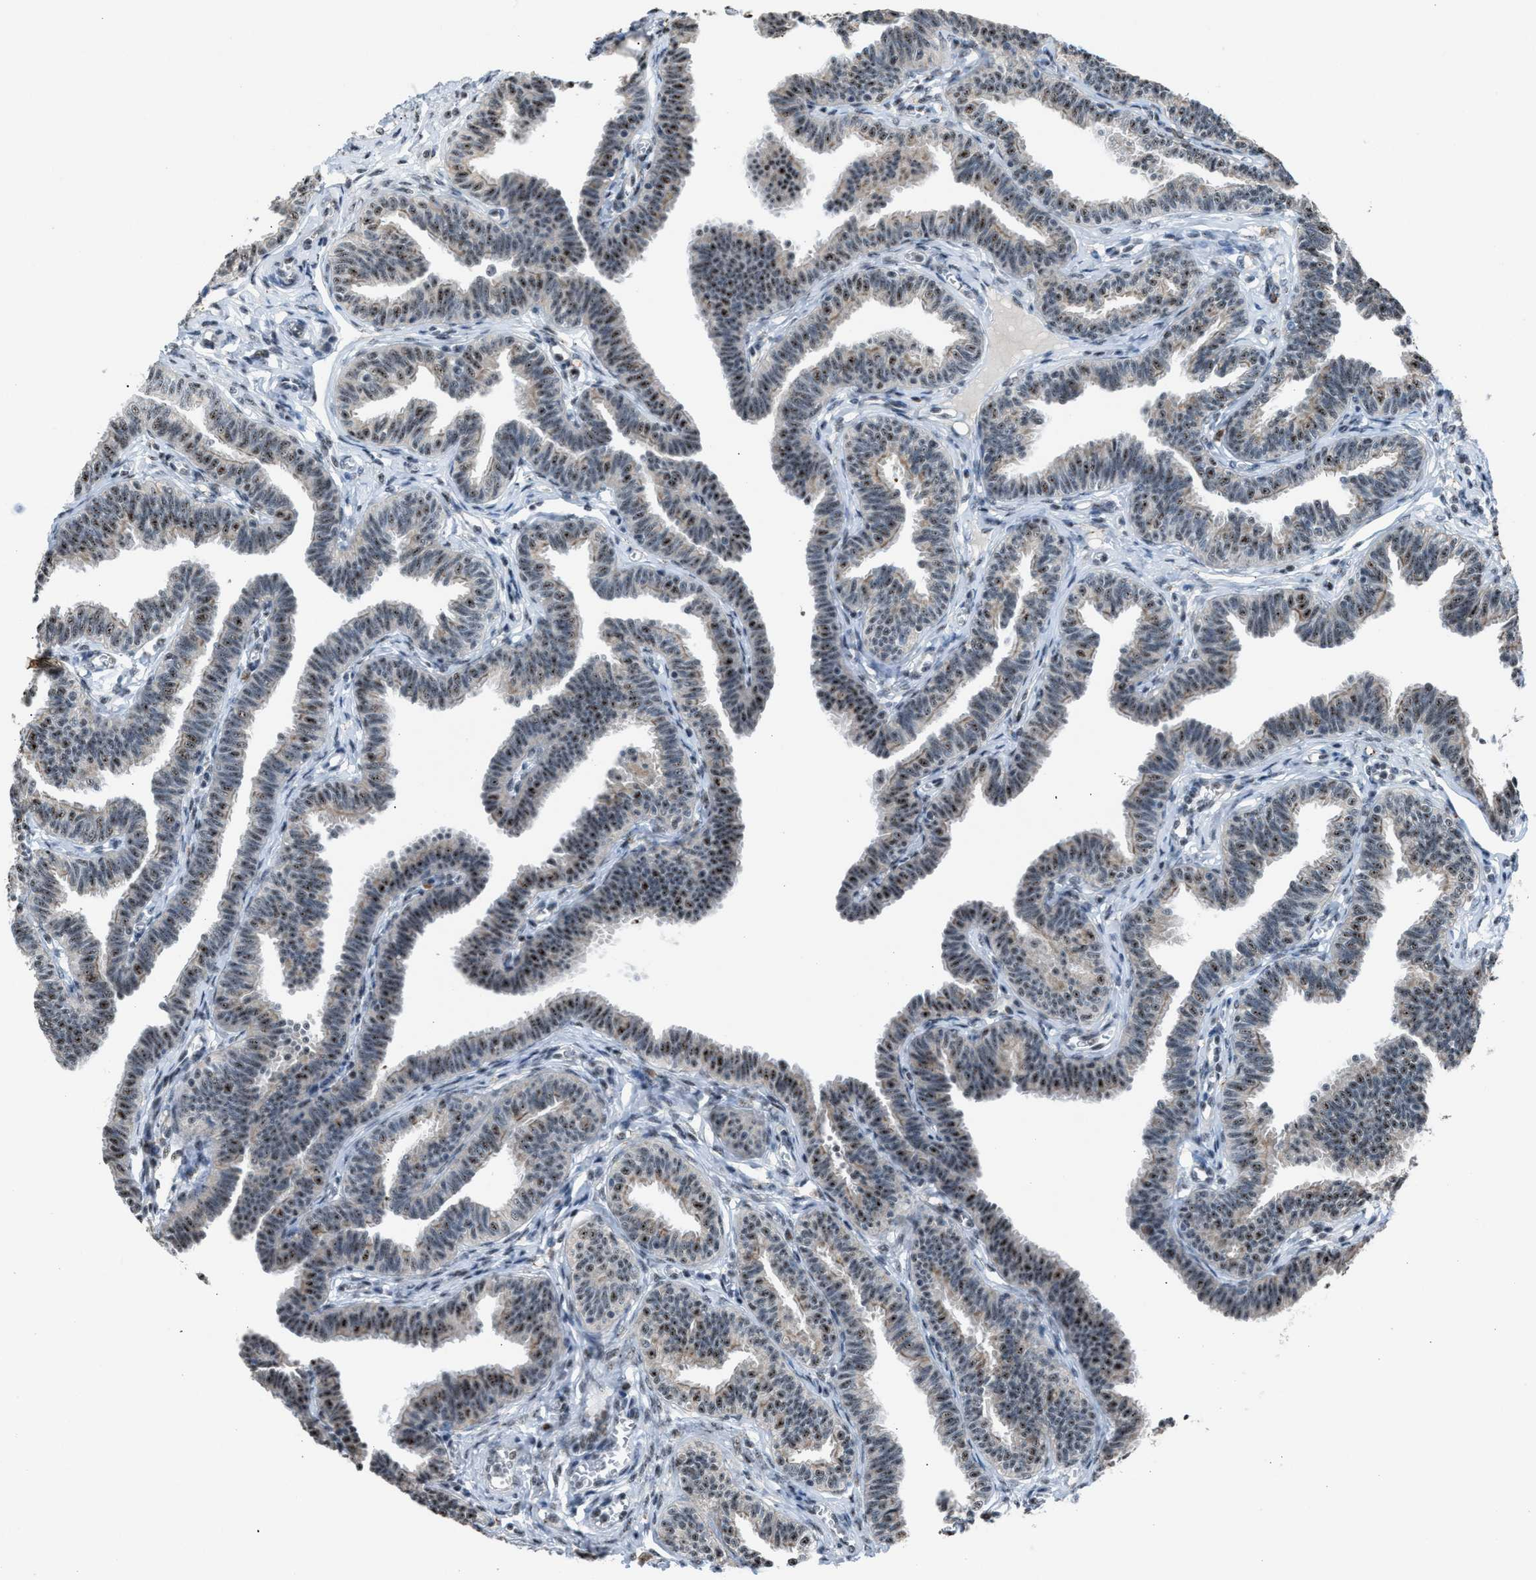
{"staining": {"intensity": "moderate", "quantity": "25%-75%", "location": "nuclear"}, "tissue": "fallopian tube", "cell_type": "Glandular cells", "image_type": "normal", "snomed": [{"axis": "morphology", "description": "Normal tissue, NOS"}, {"axis": "topography", "description": "Fallopian tube"}, {"axis": "topography", "description": "Ovary"}], "caption": "Moderate nuclear staining for a protein is identified in approximately 25%-75% of glandular cells of normal fallopian tube using IHC.", "gene": "CENPP", "patient": {"sex": "female", "age": 23}}